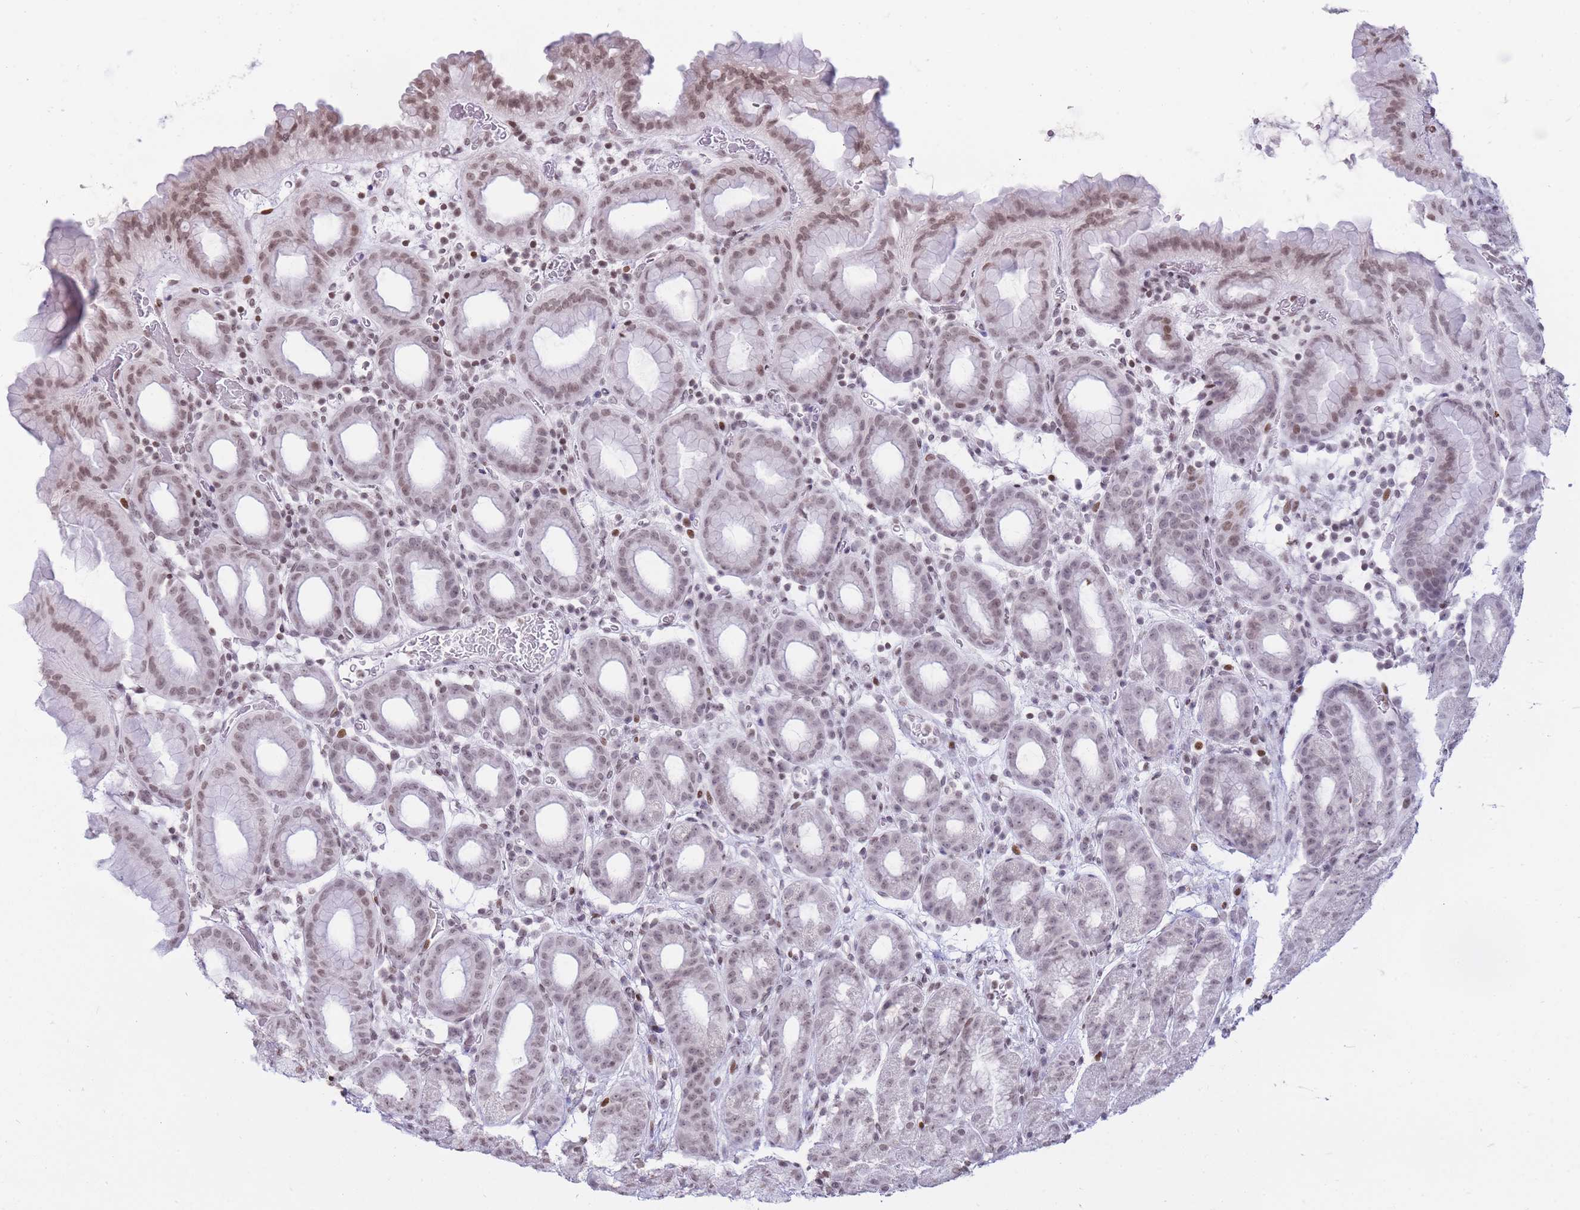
{"staining": {"intensity": "moderate", "quantity": "25%-75%", "location": "nuclear"}, "tissue": "stomach", "cell_type": "Glandular cells", "image_type": "normal", "snomed": [{"axis": "morphology", "description": "Normal tissue, NOS"}, {"axis": "topography", "description": "Stomach, upper"}, {"axis": "topography", "description": "Stomach, lower"}, {"axis": "topography", "description": "Small intestine"}], "caption": "DAB (3,3'-diaminobenzidine) immunohistochemical staining of benign stomach shows moderate nuclear protein positivity in about 25%-75% of glandular cells.", "gene": "SHISAL1", "patient": {"sex": "male", "age": 68}}